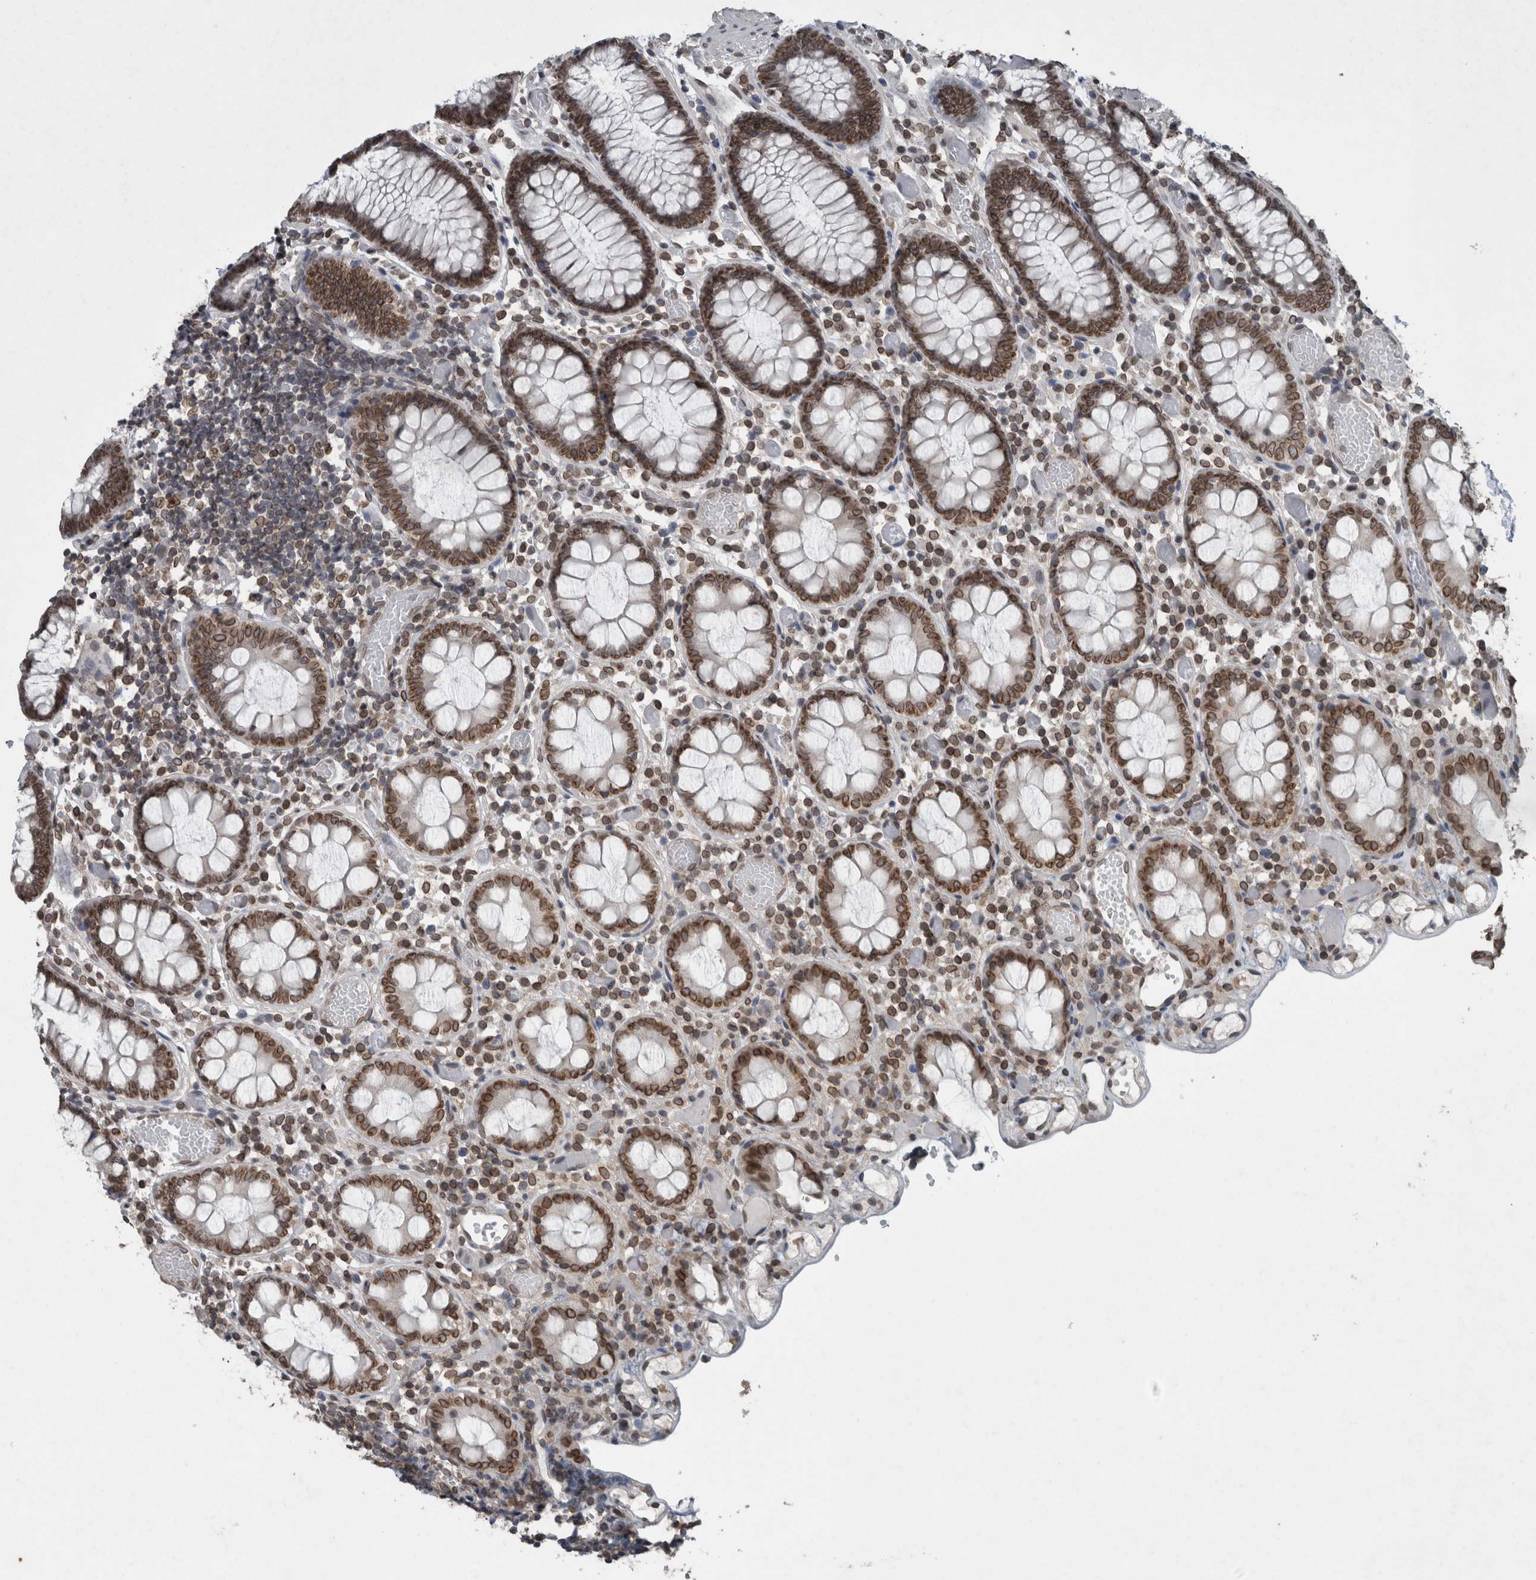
{"staining": {"intensity": "moderate", "quantity": ">75%", "location": "cytoplasmic/membranous,nuclear"}, "tissue": "colon", "cell_type": "Endothelial cells", "image_type": "normal", "snomed": [{"axis": "morphology", "description": "Normal tissue, NOS"}, {"axis": "topography", "description": "Colon"}], "caption": "A photomicrograph of colon stained for a protein reveals moderate cytoplasmic/membranous,nuclear brown staining in endothelial cells. The staining is performed using DAB (3,3'-diaminobenzidine) brown chromogen to label protein expression. The nuclei are counter-stained blue using hematoxylin.", "gene": "RANBP2", "patient": {"sex": "male", "age": 14}}